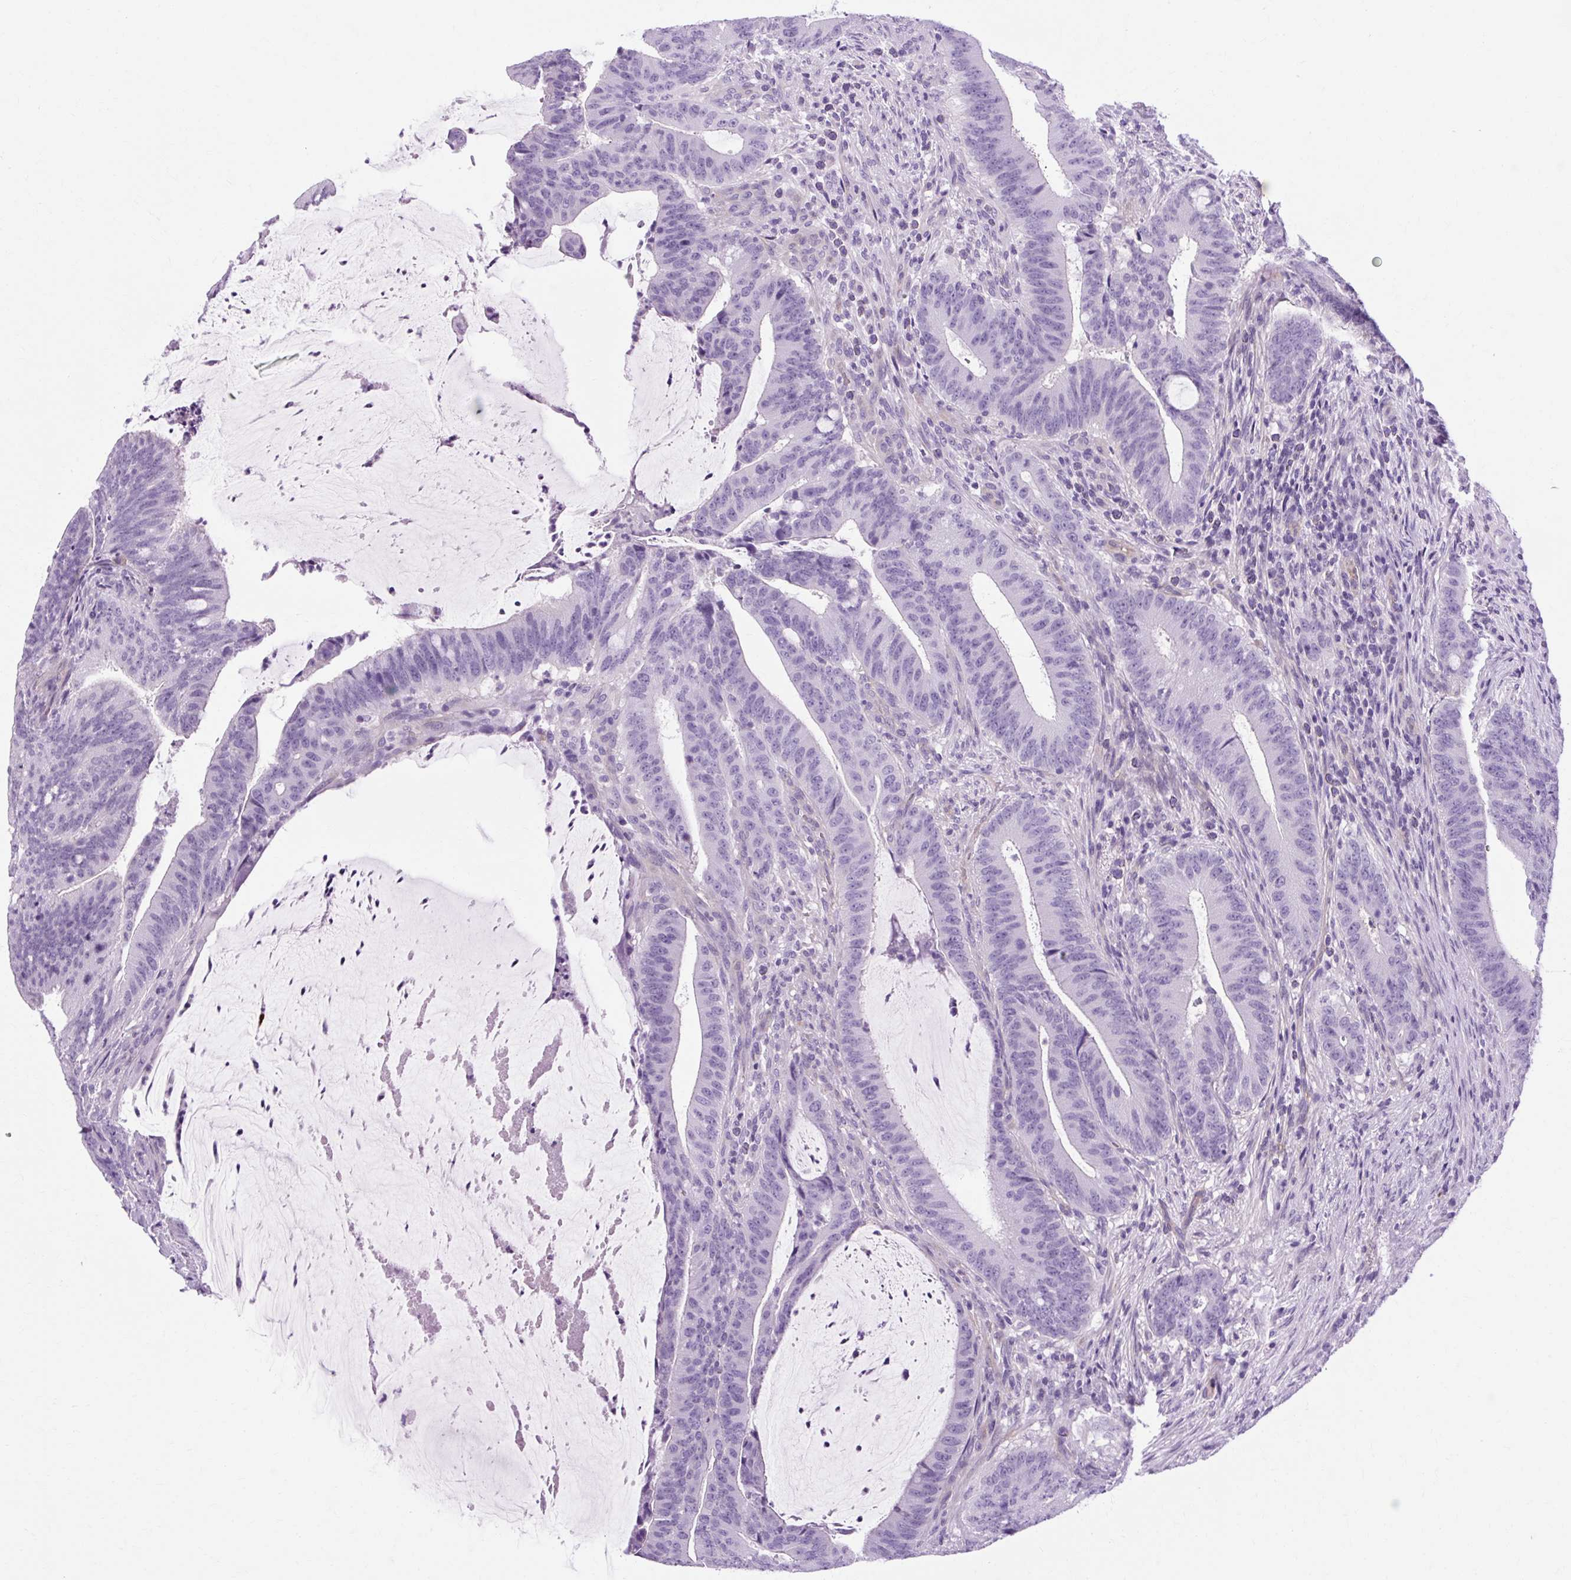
{"staining": {"intensity": "negative", "quantity": "none", "location": "none"}, "tissue": "colorectal cancer", "cell_type": "Tumor cells", "image_type": "cancer", "snomed": [{"axis": "morphology", "description": "Adenocarcinoma, NOS"}, {"axis": "topography", "description": "Colon"}], "caption": "Immunohistochemistry image of neoplastic tissue: colorectal cancer (adenocarcinoma) stained with DAB (3,3'-diaminobenzidine) shows no significant protein positivity in tumor cells.", "gene": "OOEP", "patient": {"sex": "female", "age": 43}}